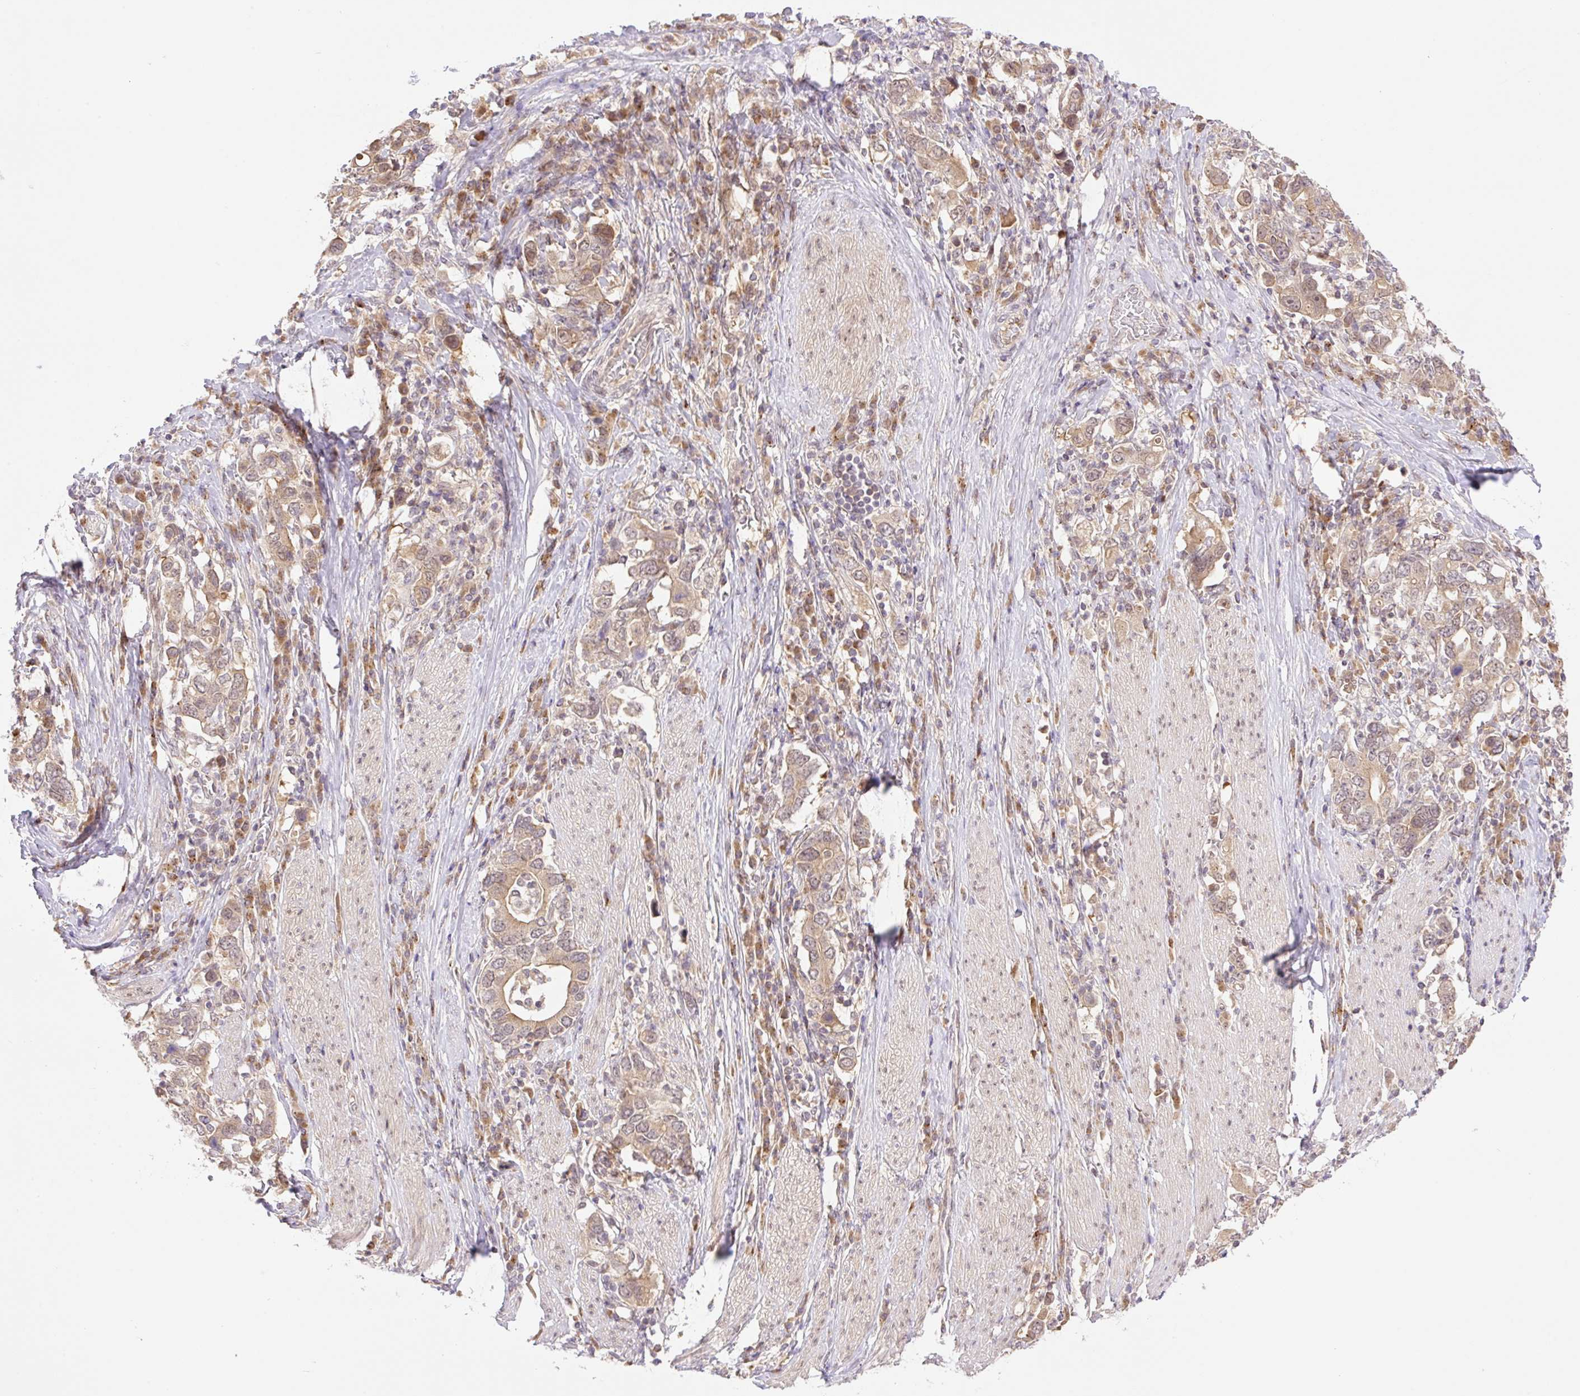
{"staining": {"intensity": "weak", "quantity": ">75%", "location": "cytoplasmic/membranous,nuclear"}, "tissue": "stomach cancer", "cell_type": "Tumor cells", "image_type": "cancer", "snomed": [{"axis": "morphology", "description": "Adenocarcinoma, NOS"}, {"axis": "topography", "description": "Stomach, upper"}, {"axis": "topography", "description": "Stomach"}], "caption": "An image showing weak cytoplasmic/membranous and nuclear positivity in about >75% of tumor cells in stomach adenocarcinoma, as visualized by brown immunohistochemical staining.", "gene": "VPS25", "patient": {"sex": "male", "age": 62}}